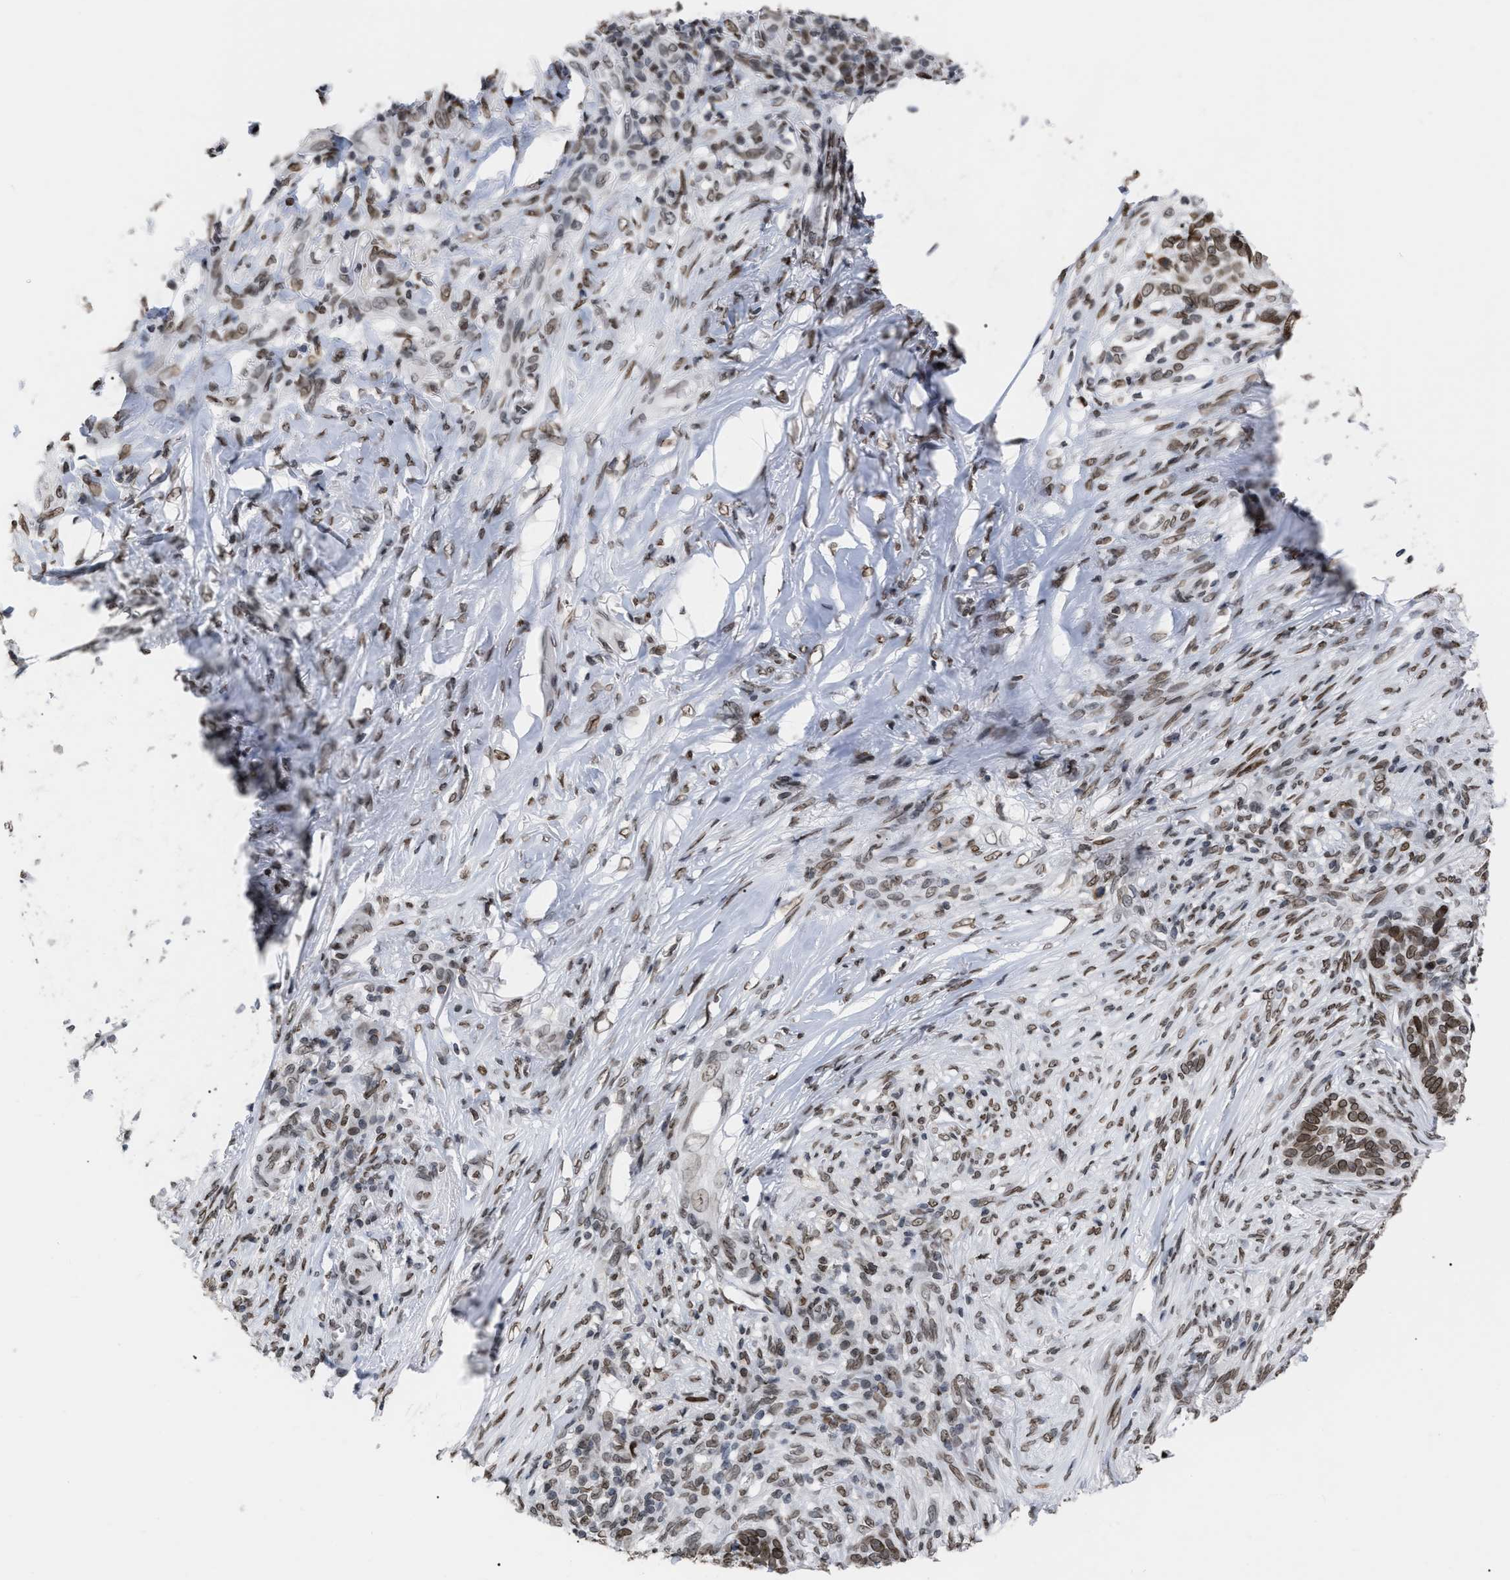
{"staining": {"intensity": "moderate", "quantity": ">75%", "location": "cytoplasmic/membranous,nuclear"}, "tissue": "skin cancer", "cell_type": "Tumor cells", "image_type": "cancer", "snomed": [{"axis": "morphology", "description": "Basal cell carcinoma"}, {"axis": "topography", "description": "Skin"}], "caption": "Immunohistochemical staining of human skin cancer (basal cell carcinoma) shows moderate cytoplasmic/membranous and nuclear protein expression in approximately >75% of tumor cells. Nuclei are stained in blue.", "gene": "TPR", "patient": {"sex": "male", "age": 85}}